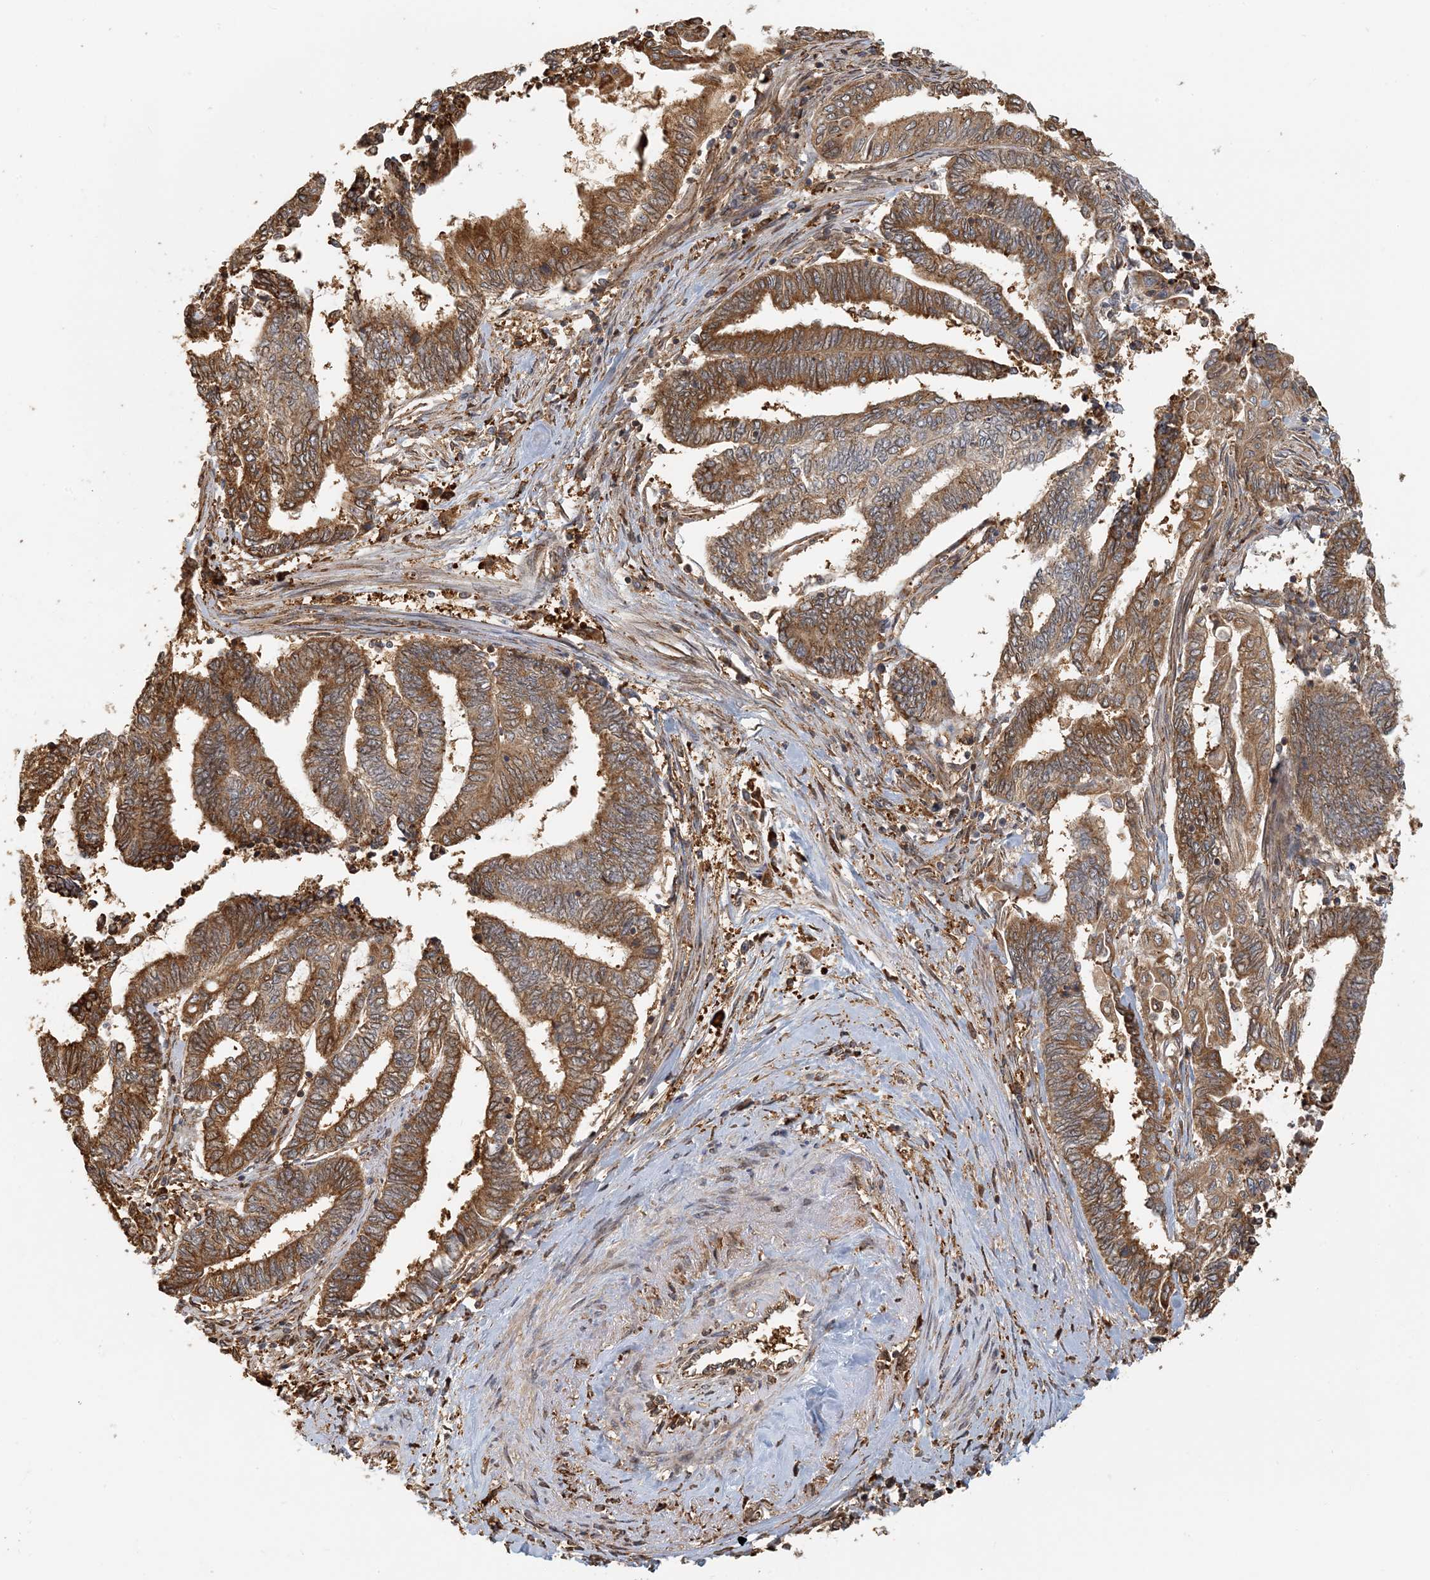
{"staining": {"intensity": "strong", "quantity": ">75%", "location": "cytoplasmic/membranous"}, "tissue": "endometrial cancer", "cell_type": "Tumor cells", "image_type": "cancer", "snomed": [{"axis": "morphology", "description": "Adenocarcinoma, NOS"}, {"axis": "topography", "description": "Uterus"}, {"axis": "topography", "description": "Endometrium"}], "caption": "There is high levels of strong cytoplasmic/membranous expression in tumor cells of endometrial adenocarcinoma, as demonstrated by immunohistochemical staining (brown color).", "gene": "HNMT", "patient": {"sex": "female", "age": 70}}